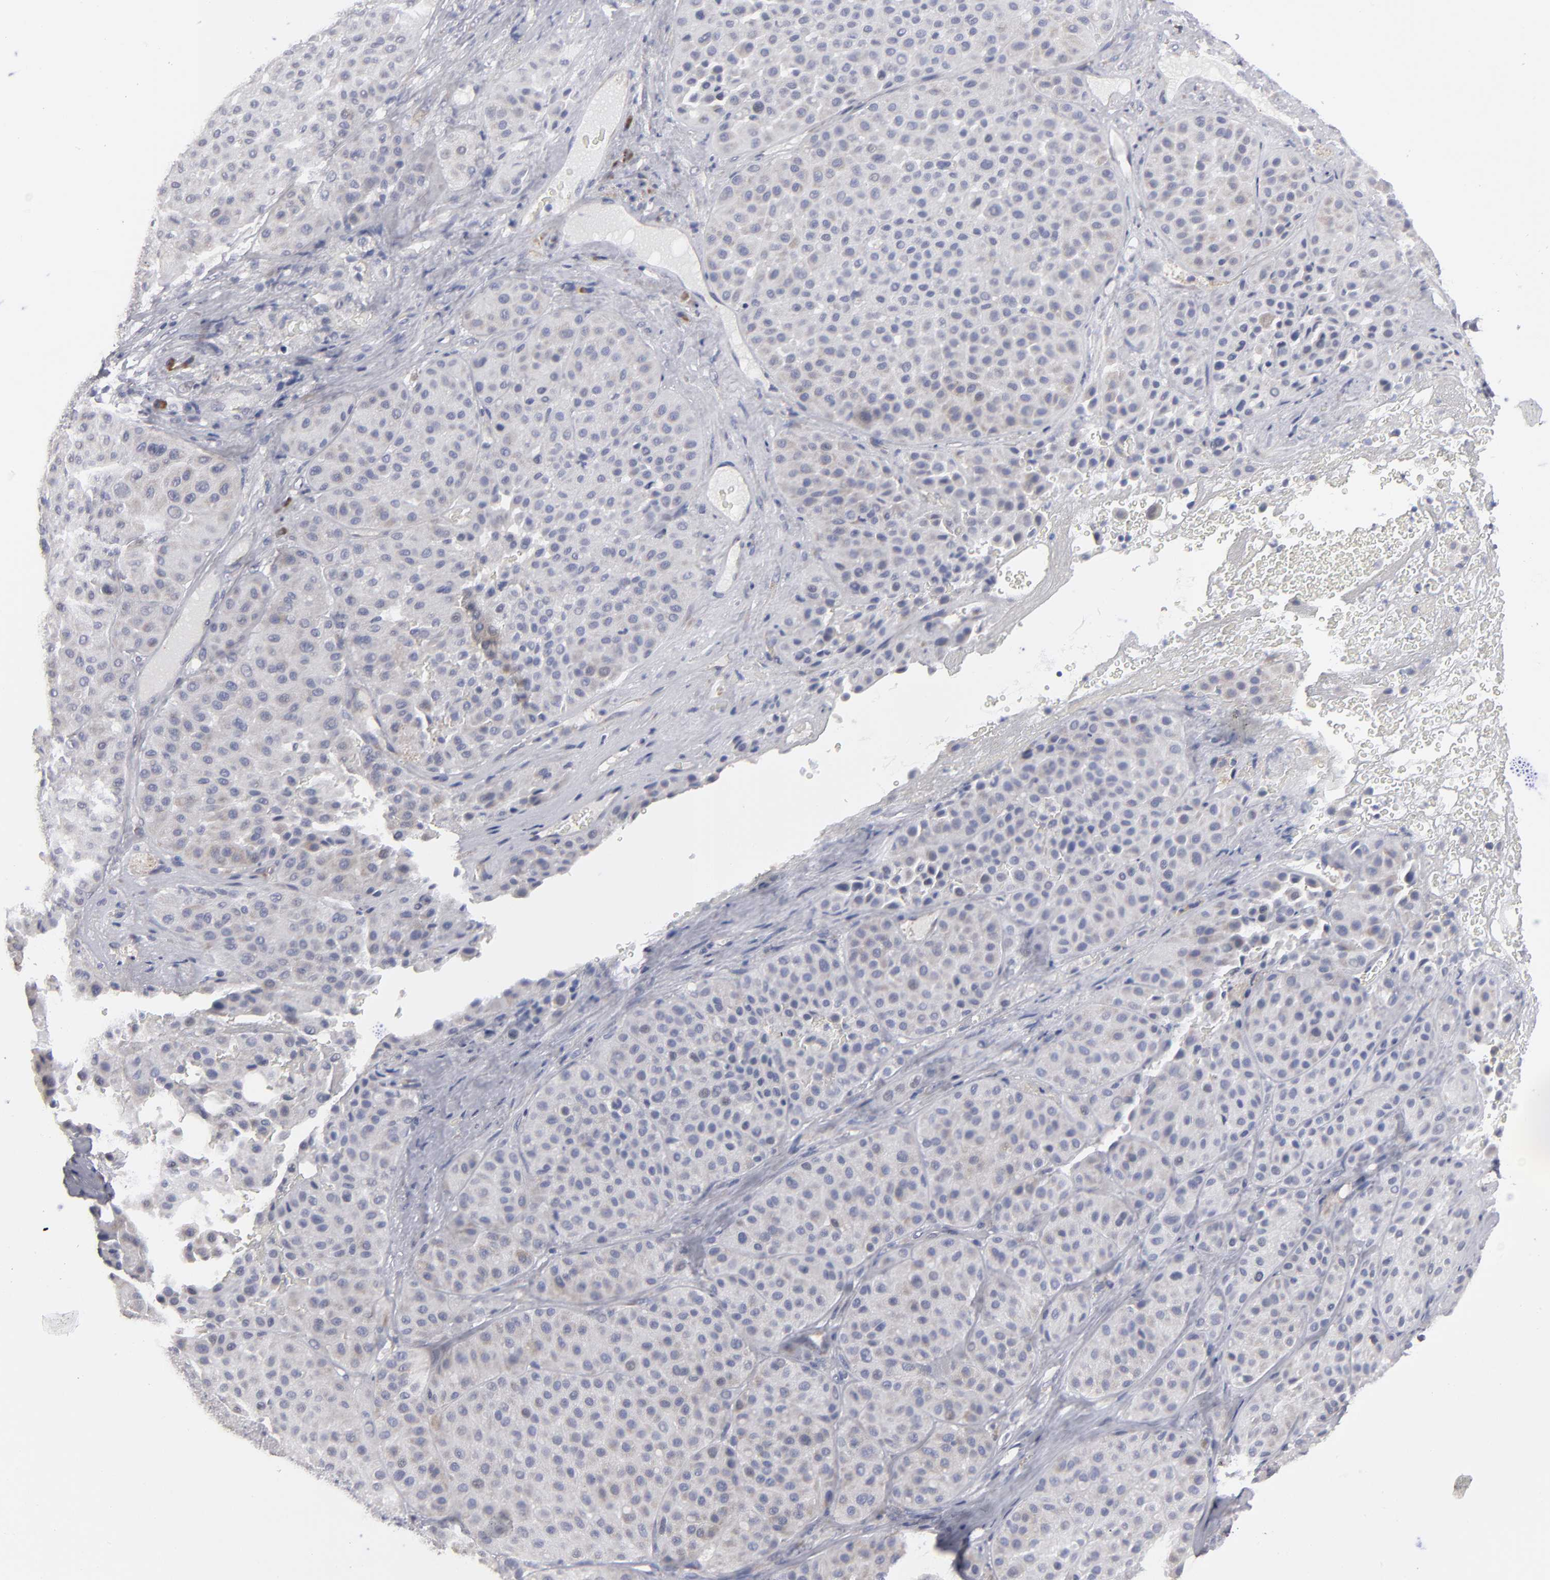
{"staining": {"intensity": "weak", "quantity": "25%-75%", "location": "cytoplasmic/membranous"}, "tissue": "melanoma", "cell_type": "Tumor cells", "image_type": "cancer", "snomed": [{"axis": "morphology", "description": "Normal tissue, NOS"}, {"axis": "morphology", "description": "Malignant melanoma, Metastatic site"}, {"axis": "topography", "description": "Skin"}], "caption": "Immunohistochemical staining of malignant melanoma (metastatic site) demonstrates weak cytoplasmic/membranous protein expression in approximately 25%-75% of tumor cells.", "gene": "CCDC80", "patient": {"sex": "male", "age": 41}}